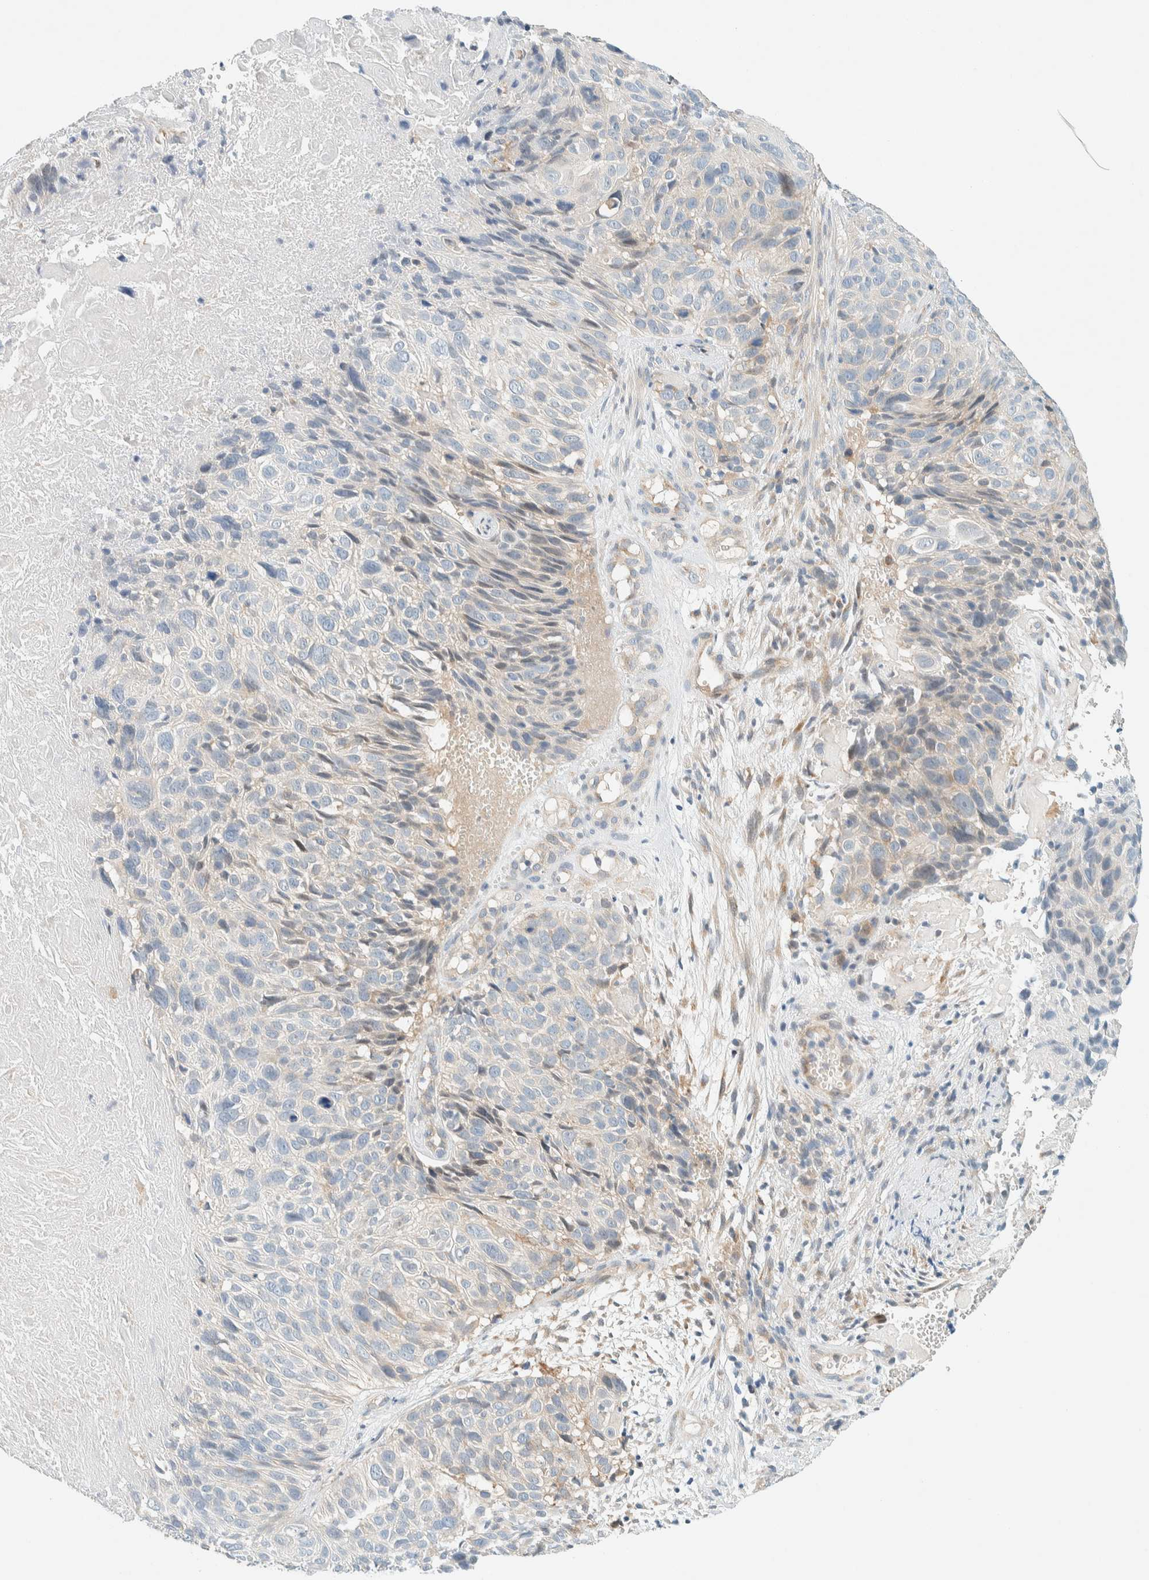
{"staining": {"intensity": "negative", "quantity": "none", "location": "none"}, "tissue": "cervical cancer", "cell_type": "Tumor cells", "image_type": "cancer", "snomed": [{"axis": "morphology", "description": "Squamous cell carcinoma, NOS"}, {"axis": "topography", "description": "Cervix"}], "caption": "Tumor cells are negative for protein expression in human cervical cancer (squamous cell carcinoma).", "gene": "SUMF2", "patient": {"sex": "female", "age": 74}}